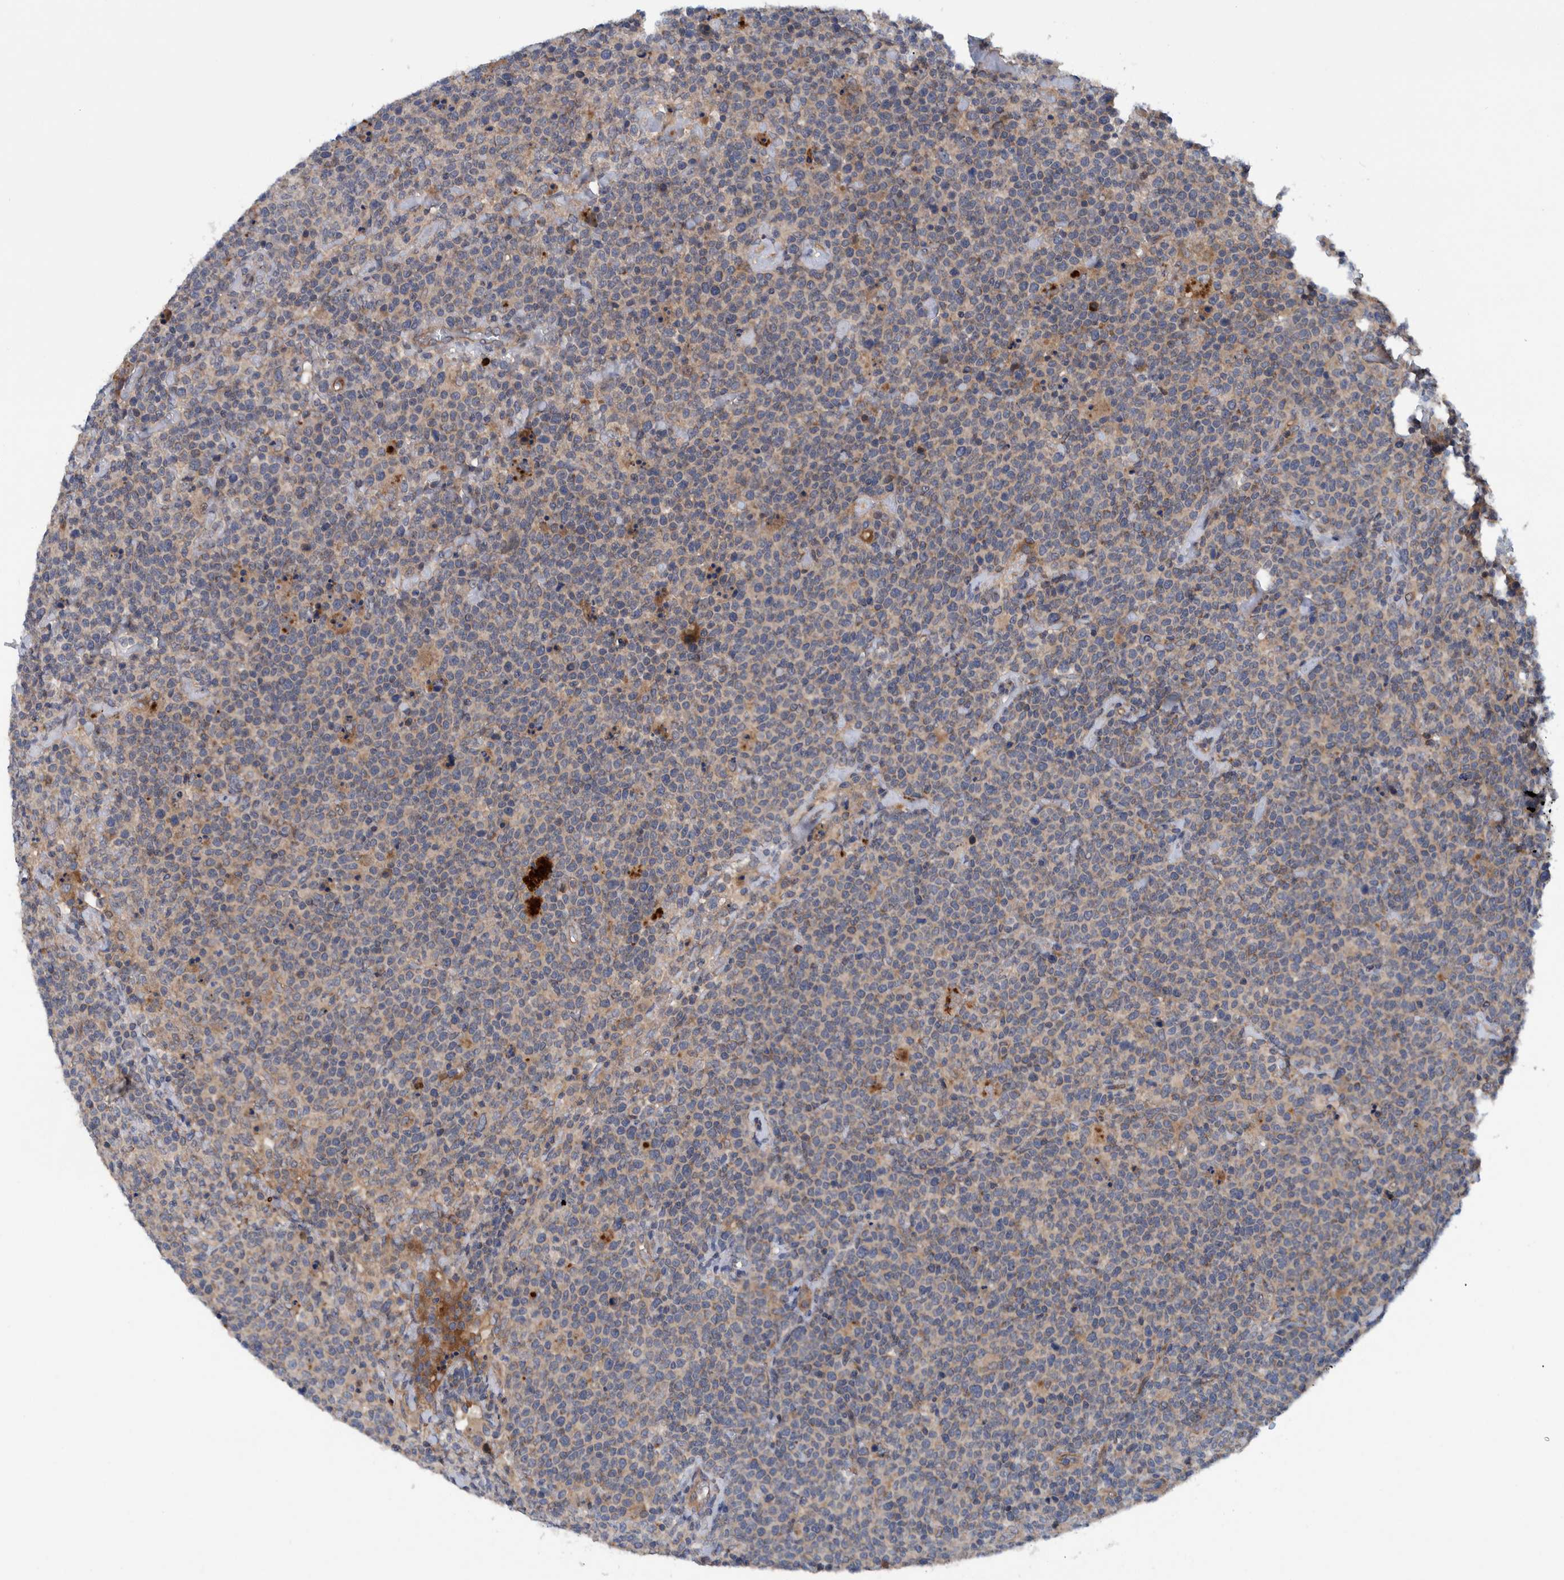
{"staining": {"intensity": "weak", "quantity": "<25%", "location": "cytoplasmic/membranous"}, "tissue": "lymphoma", "cell_type": "Tumor cells", "image_type": "cancer", "snomed": [{"axis": "morphology", "description": "Malignant lymphoma, non-Hodgkin's type, High grade"}, {"axis": "topography", "description": "Lymph node"}], "caption": "Immunohistochemical staining of human lymphoma displays no significant positivity in tumor cells.", "gene": "ITIH3", "patient": {"sex": "male", "age": 61}}